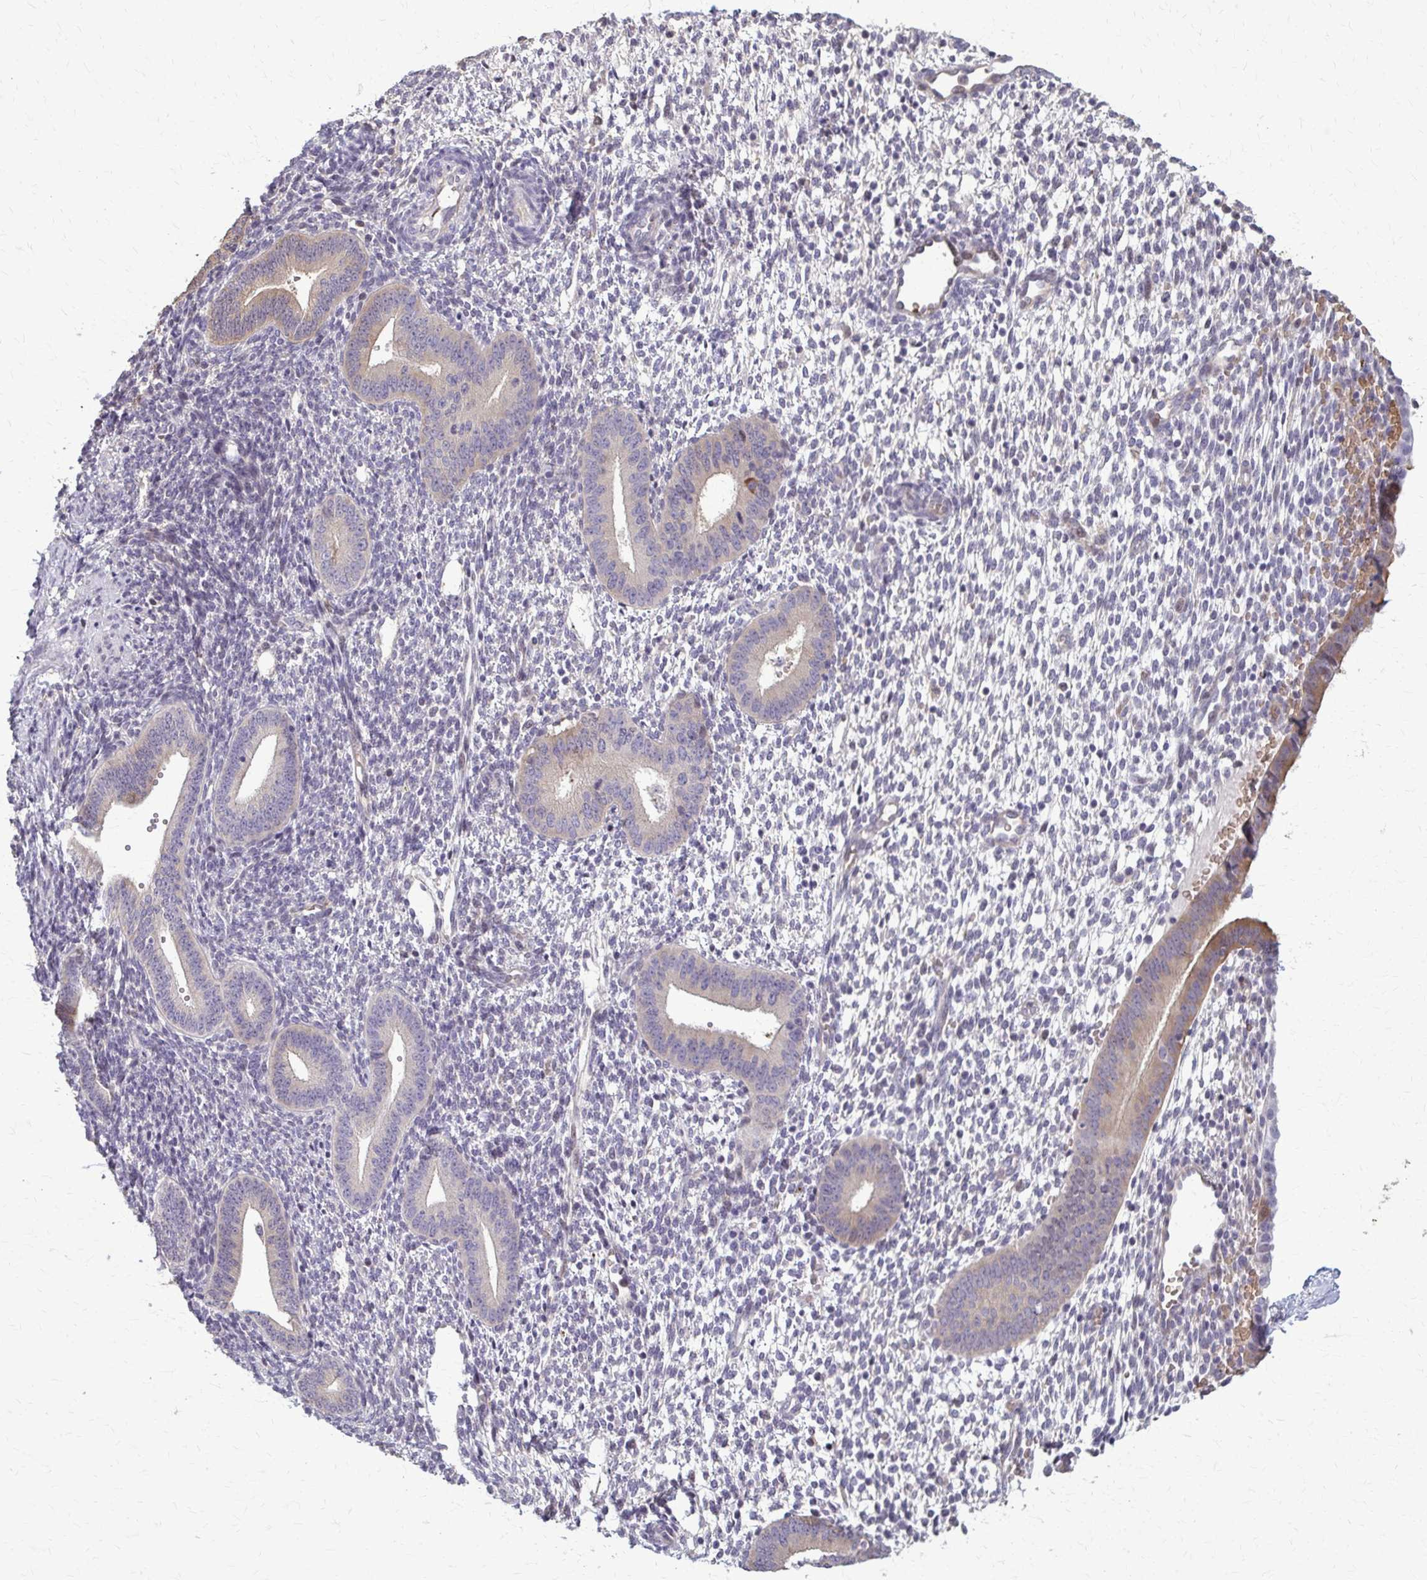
{"staining": {"intensity": "negative", "quantity": "none", "location": "none"}, "tissue": "endometrium", "cell_type": "Cells in endometrial stroma", "image_type": "normal", "snomed": [{"axis": "morphology", "description": "Normal tissue, NOS"}, {"axis": "topography", "description": "Endometrium"}], "caption": "IHC micrograph of normal endometrium: human endometrium stained with DAB reveals no significant protein staining in cells in endometrial stroma.", "gene": "ZNF34", "patient": {"sex": "female", "age": 40}}